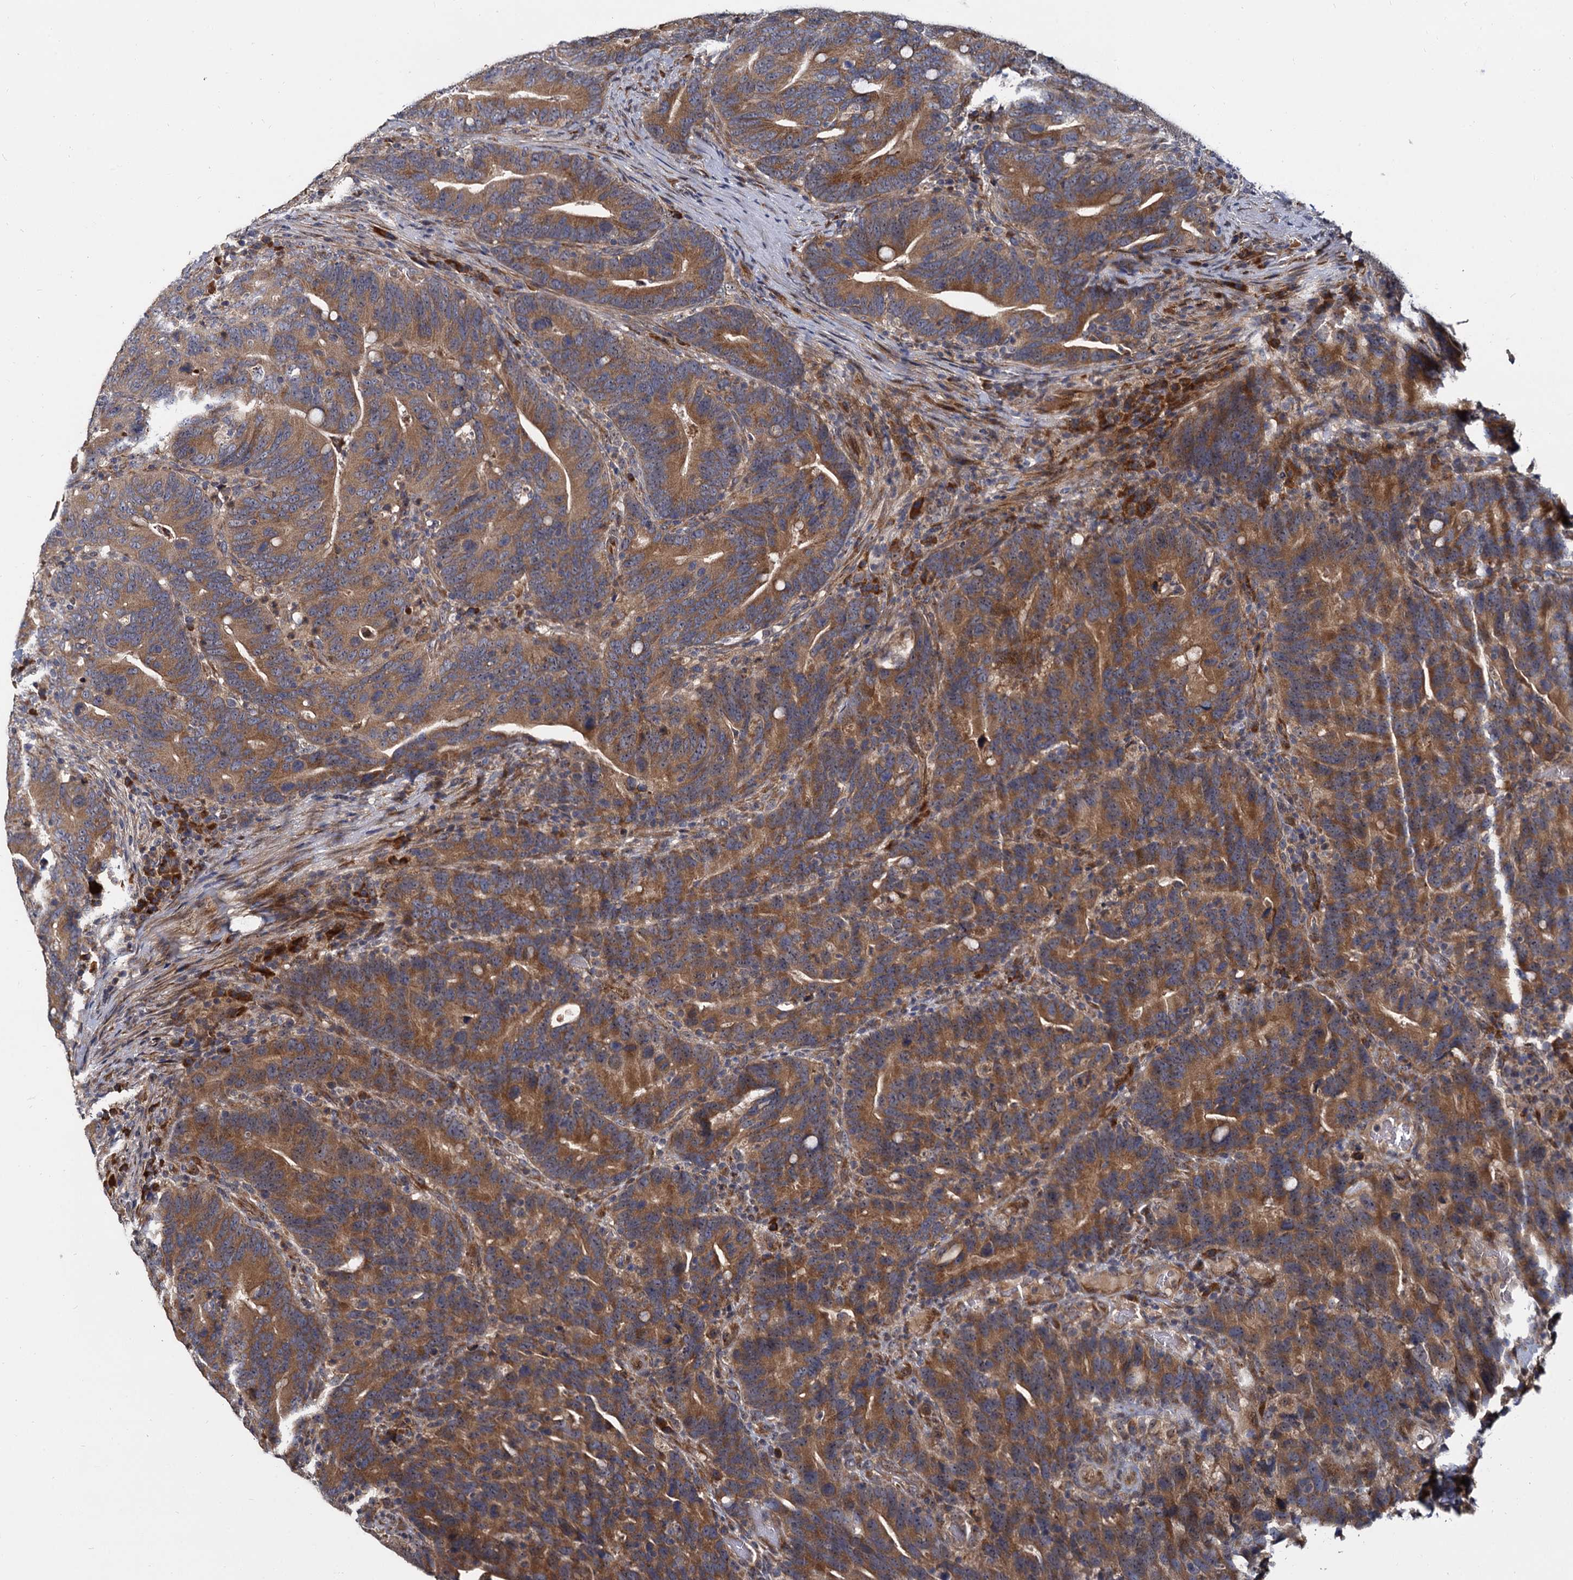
{"staining": {"intensity": "moderate", "quantity": ">75%", "location": "cytoplasmic/membranous"}, "tissue": "colorectal cancer", "cell_type": "Tumor cells", "image_type": "cancer", "snomed": [{"axis": "morphology", "description": "Adenocarcinoma, NOS"}, {"axis": "topography", "description": "Colon"}], "caption": "DAB immunohistochemical staining of human colorectal cancer (adenocarcinoma) displays moderate cytoplasmic/membranous protein staining in approximately >75% of tumor cells. The staining is performed using DAB brown chromogen to label protein expression. The nuclei are counter-stained blue using hematoxylin.", "gene": "WWC3", "patient": {"sex": "female", "age": 66}}